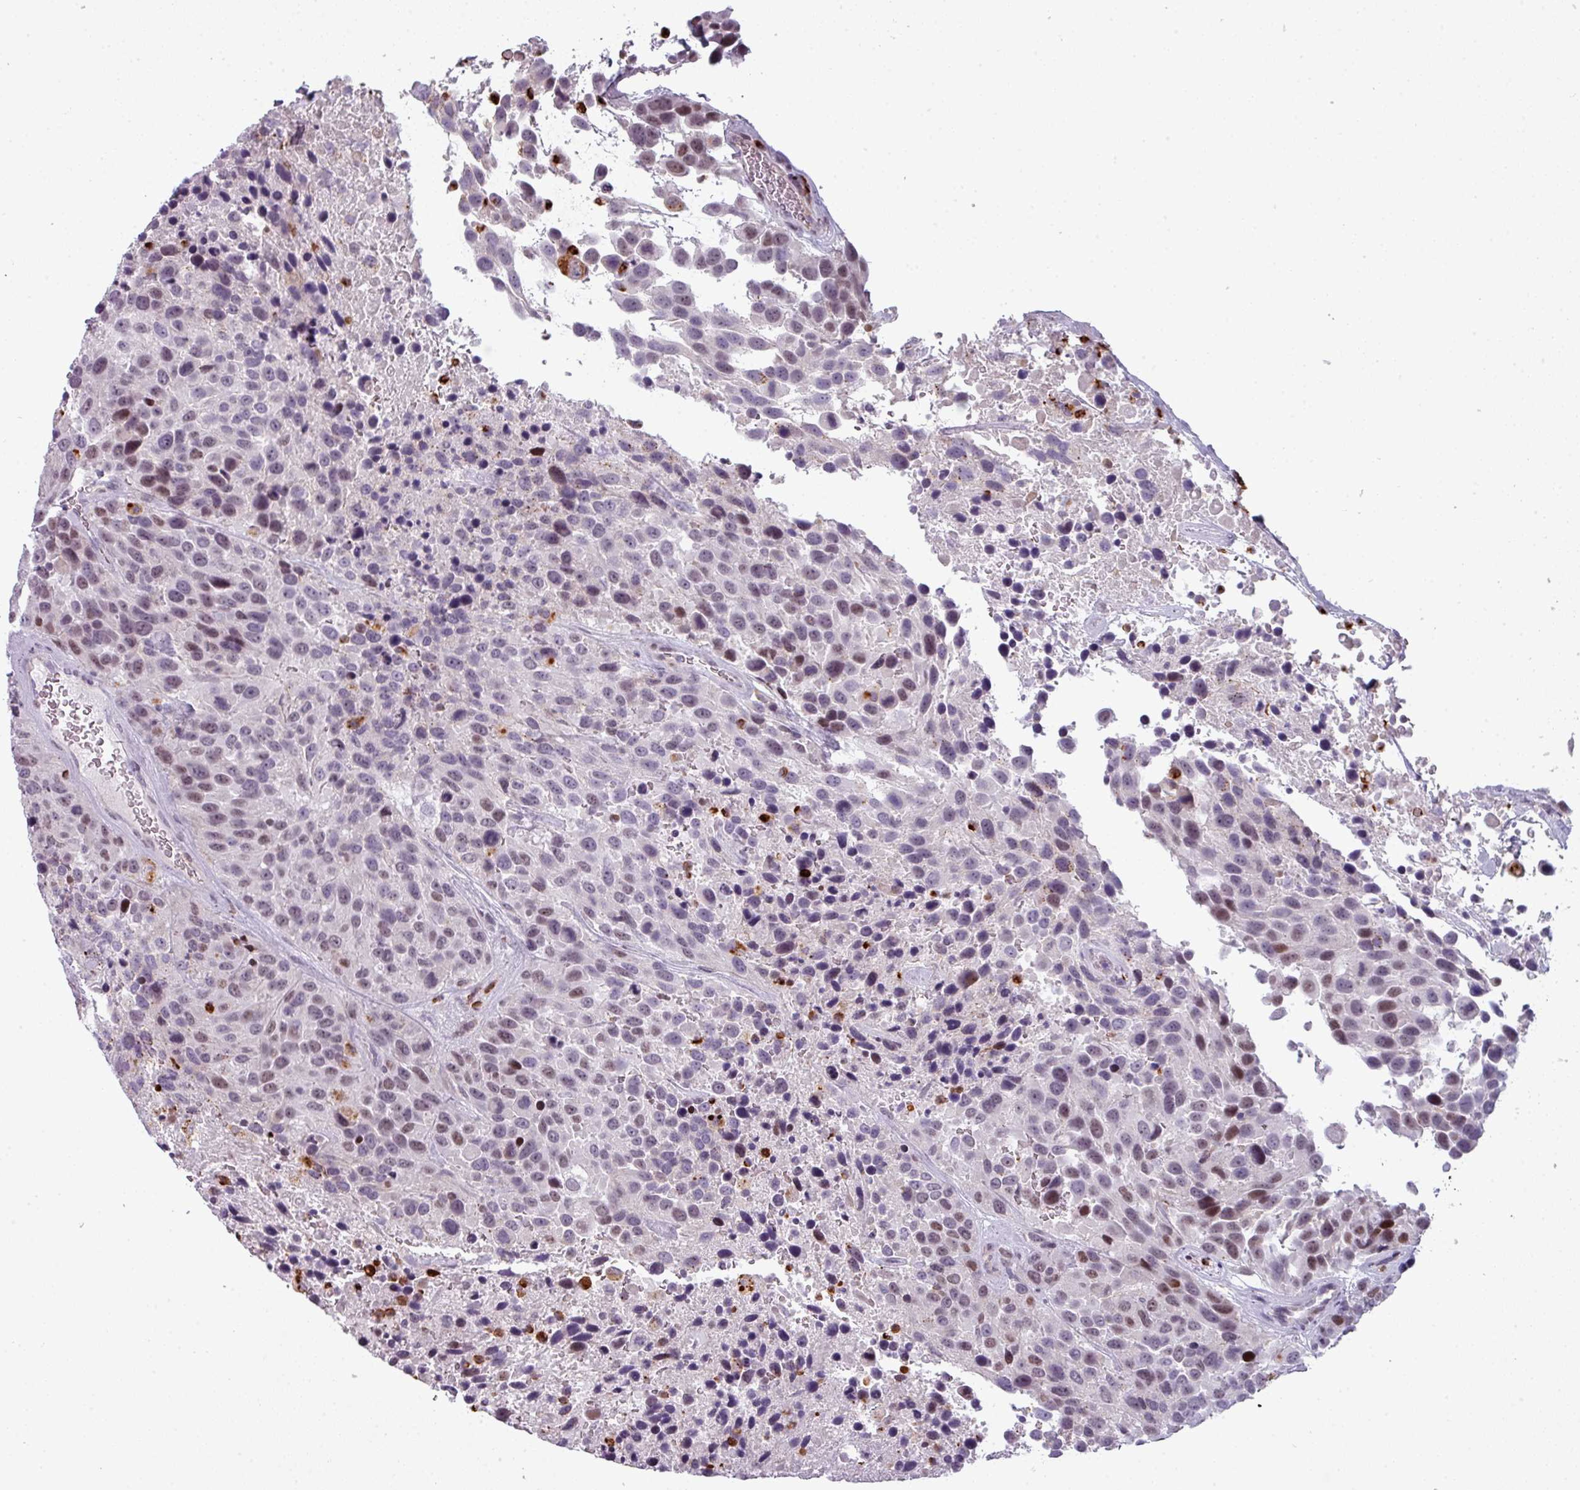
{"staining": {"intensity": "moderate", "quantity": "<25%", "location": "cytoplasmic/membranous"}, "tissue": "urothelial cancer", "cell_type": "Tumor cells", "image_type": "cancer", "snomed": [{"axis": "morphology", "description": "Urothelial carcinoma, High grade"}, {"axis": "topography", "description": "Urinary bladder"}], "caption": "Moderate cytoplasmic/membranous expression is identified in about <25% of tumor cells in urothelial carcinoma (high-grade).", "gene": "TMEFF1", "patient": {"sex": "female", "age": 70}}